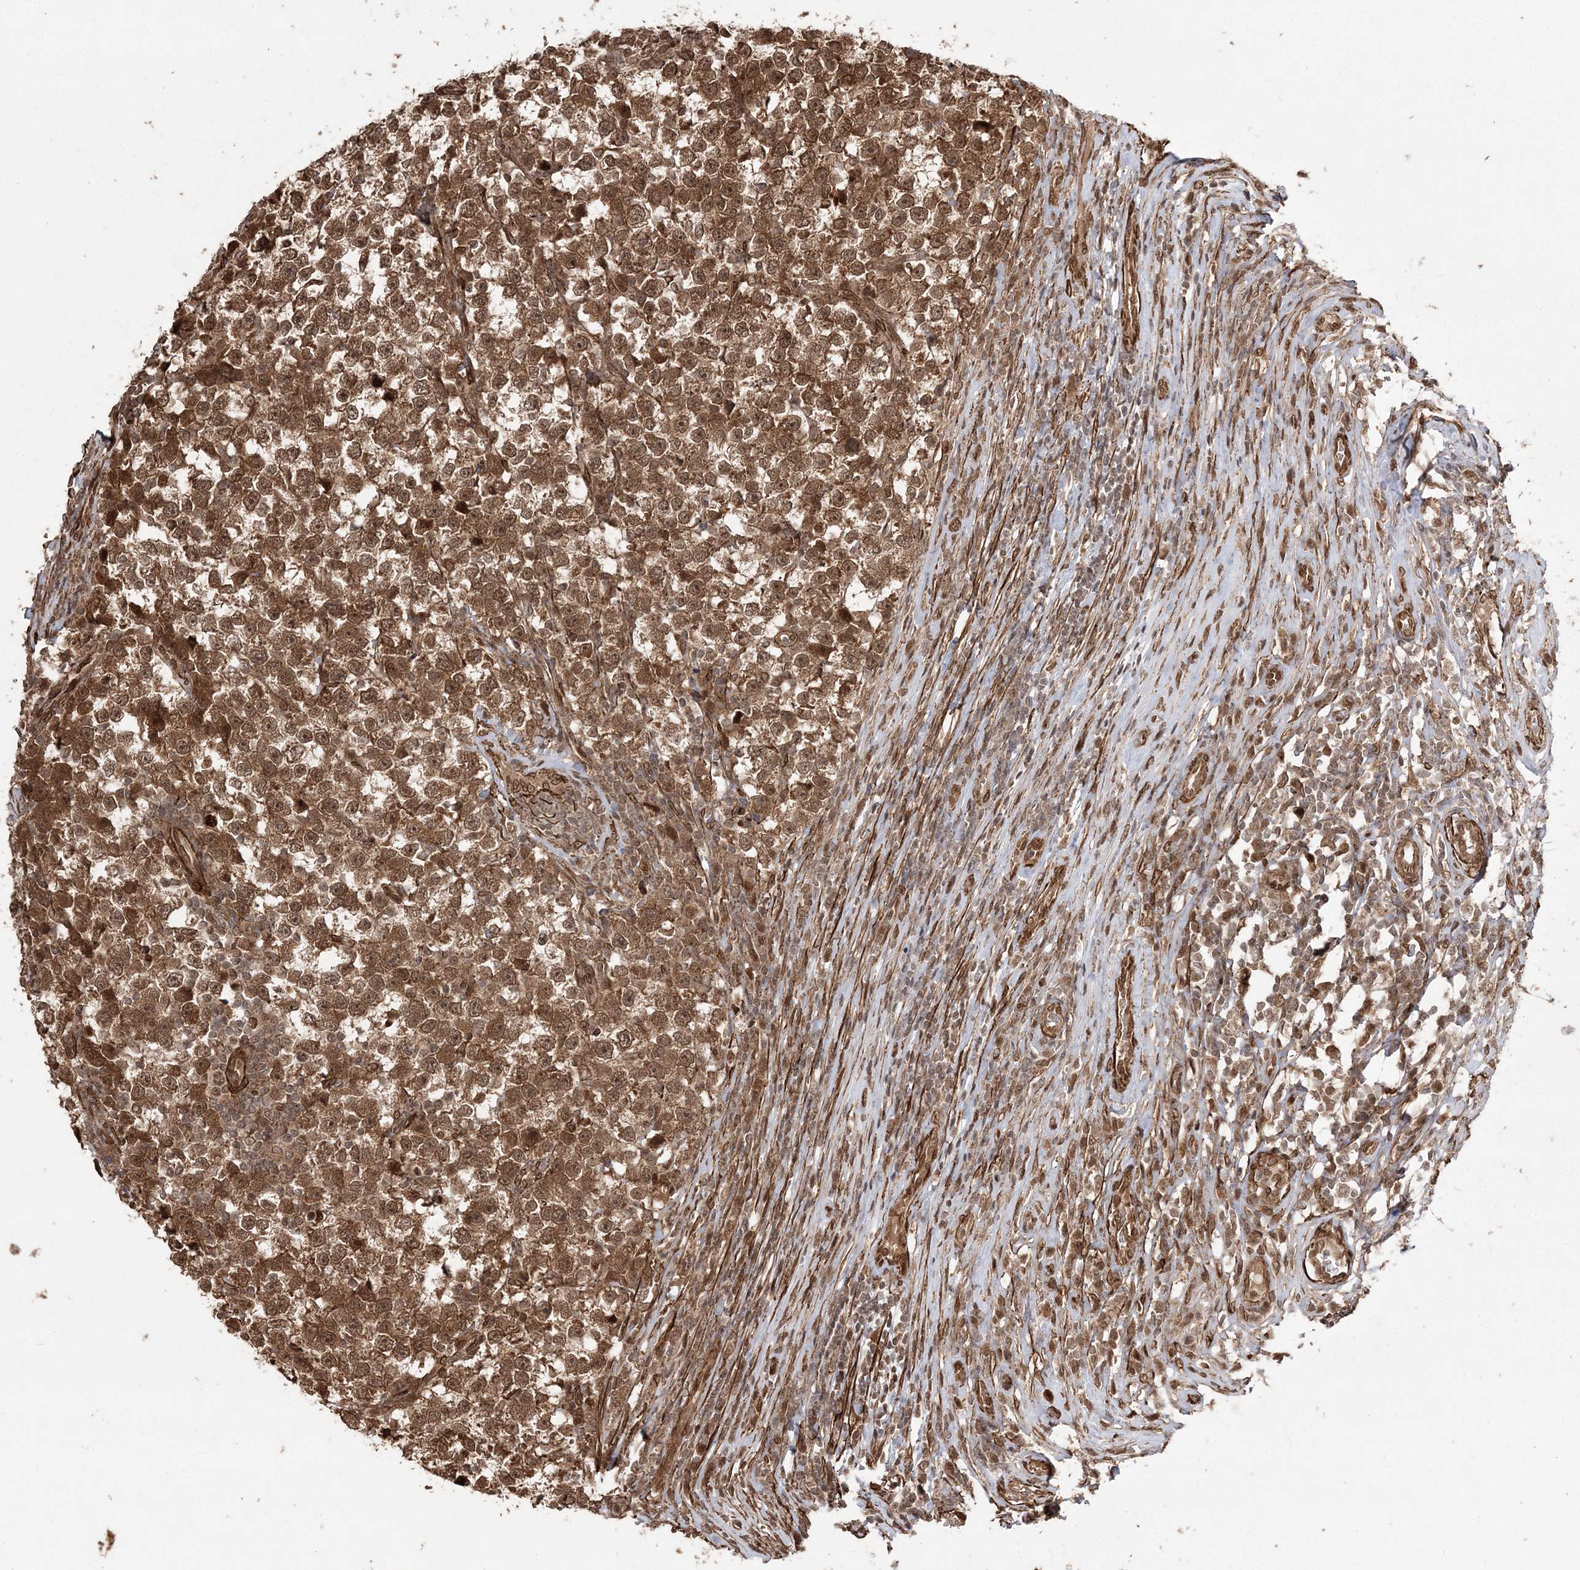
{"staining": {"intensity": "moderate", "quantity": ">75%", "location": "cytoplasmic/membranous,nuclear"}, "tissue": "testis cancer", "cell_type": "Tumor cells", "image_type": "cancer", "snomed": [{"axis": "morphology", "description": "Normal tissue, NOS"}, {"axis": "morphology", "description": "Seminoma, NOS"}, {"axis": "topography", "description": "Testis"}], "caption": "Protein analysis of seminoma (testis) tissue demonstrates moderate cytoplasmic/membranous and nuclear expression in approximately >75% of tumor cells.", "gene": "ETAA1", "patient": {"sex": "male", "age": 43}}